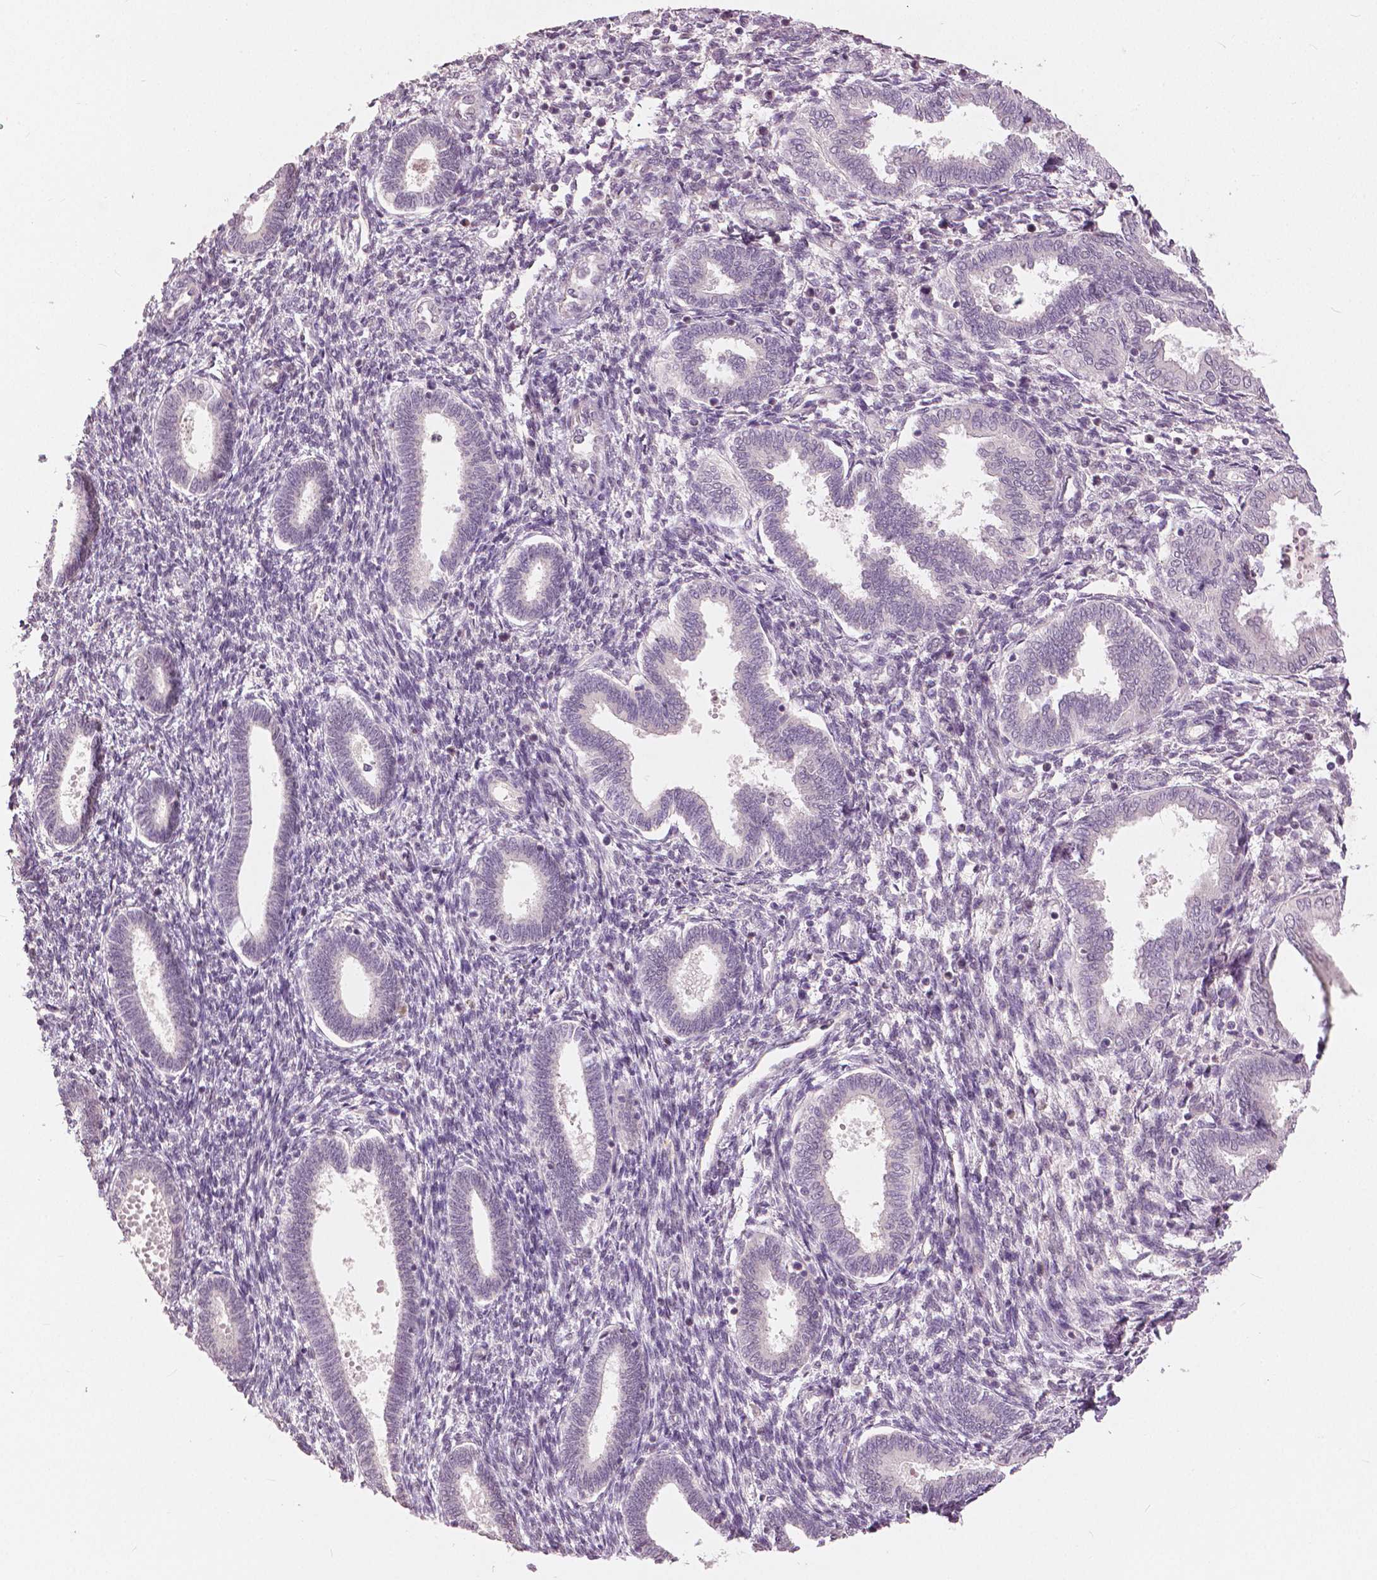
{"staining": {"intensity": "negative", "quantity": "none", "location": "none"}, "tissue": "endometrium", "cell_type": "Cells in endometrial stroma", "image_type": "normal", "snomed": [{"axis": "morphology", "description": "Normal tissue, NOS"}, {"axis": "topography", "description": "Endometrium"}], "caption": "Histopathology image shows no protein expression in cells in endometrial stroma of benign endometrium. (Immunohistochemistry, brightfield microscopy, high magnification).", "gene": "NANOG", "patient": {"sex": "female", "age": 42}}